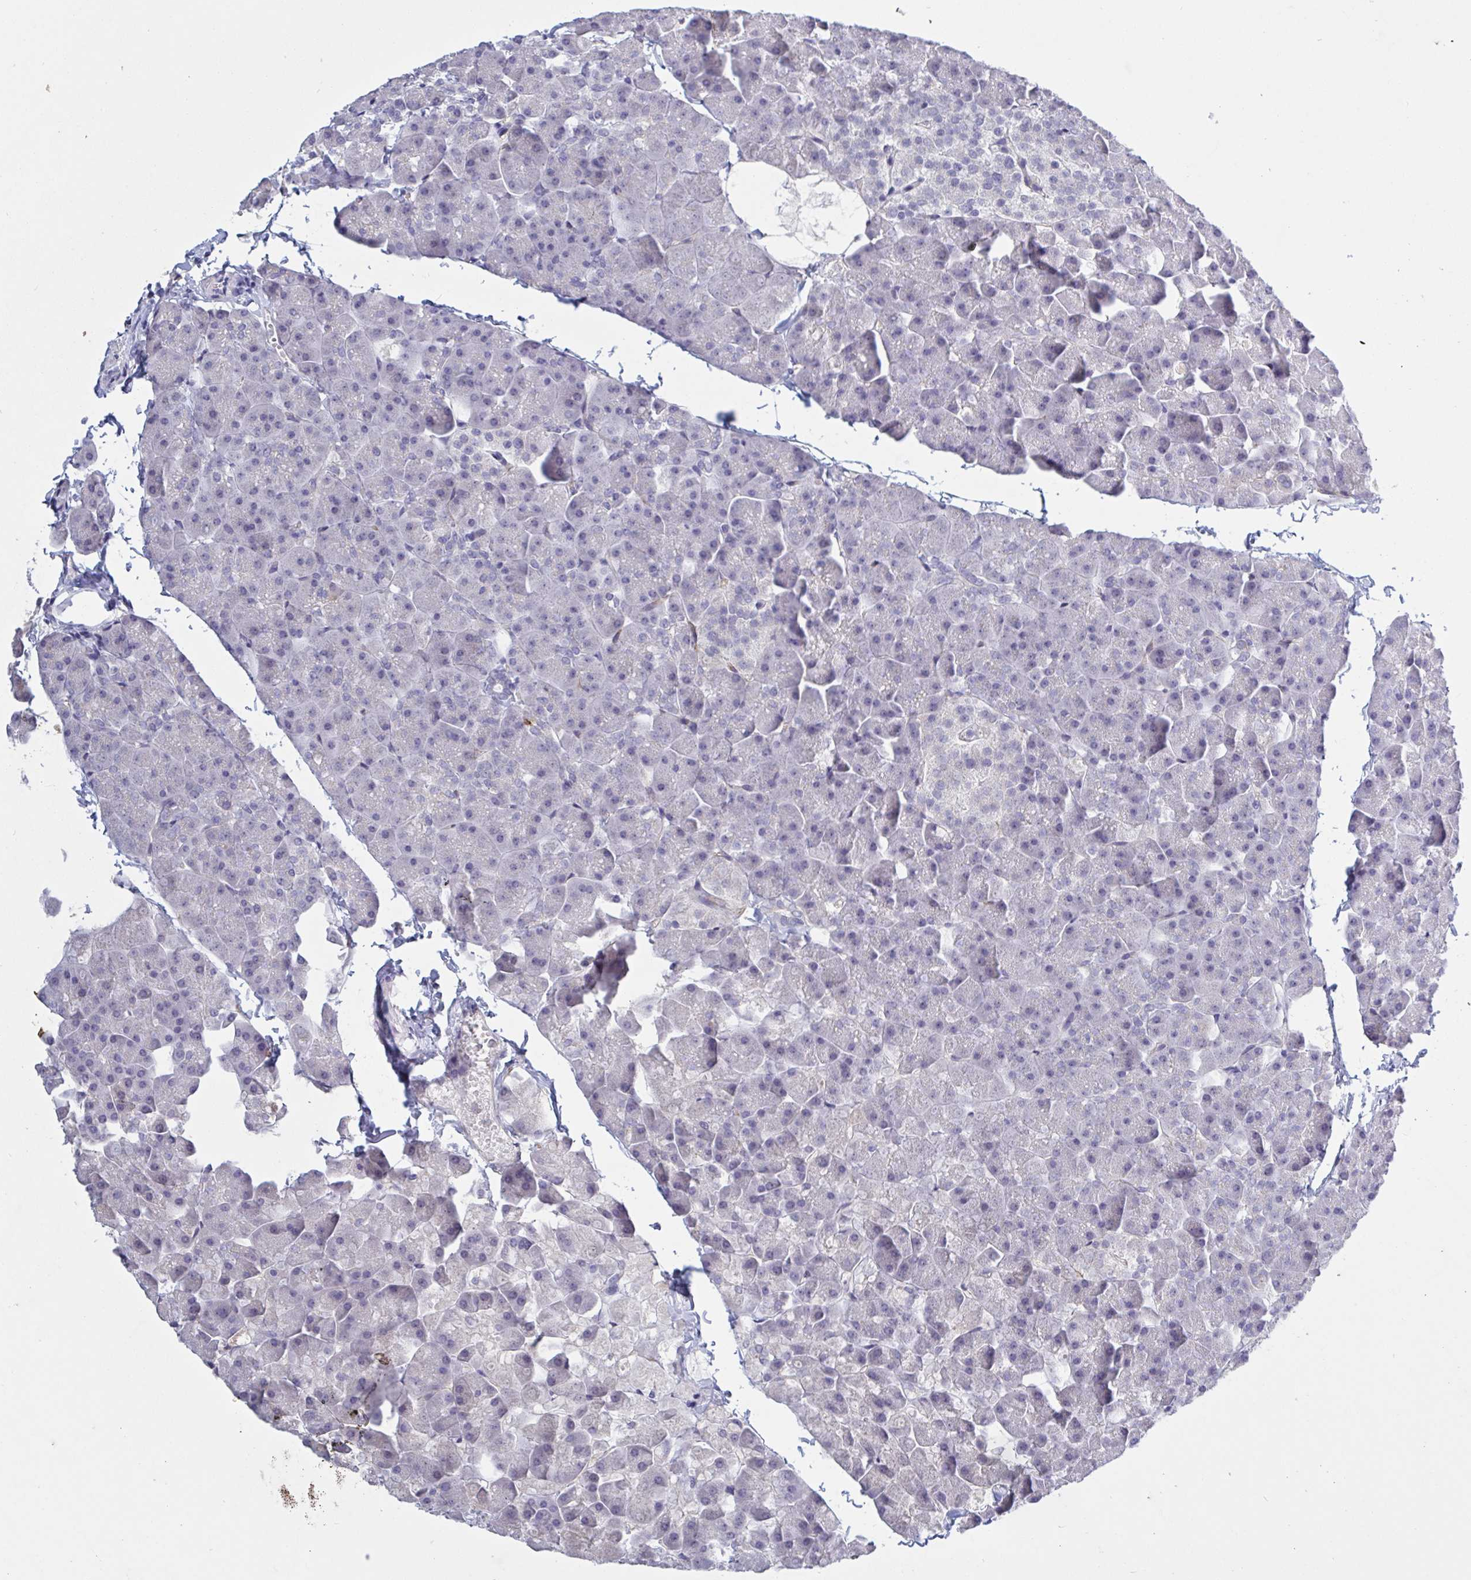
{"staining": {"intensity": "negative", "quantity": "none", "location": "none"}, "tissue": "pancreas", "cell_type": "Exocrine glandular cells", "image_type": "normal", "snomed": [{"axis": "morphology", "description": "Normal tissue, NOS"}, {"axis": "topography", "description": "Pancreas"}], "caption": "Exocrine glandular cells show no significant staining in normal pancreas. The staining was performed using DAB (3,3'-diaminobenzidine) to visualize the protein expression in brown, while the nuclei were stained in blue with hematoxylin (Magnification: 20x).", "gene": "ST14", "patient": {"sex": "male", "age": 35}}